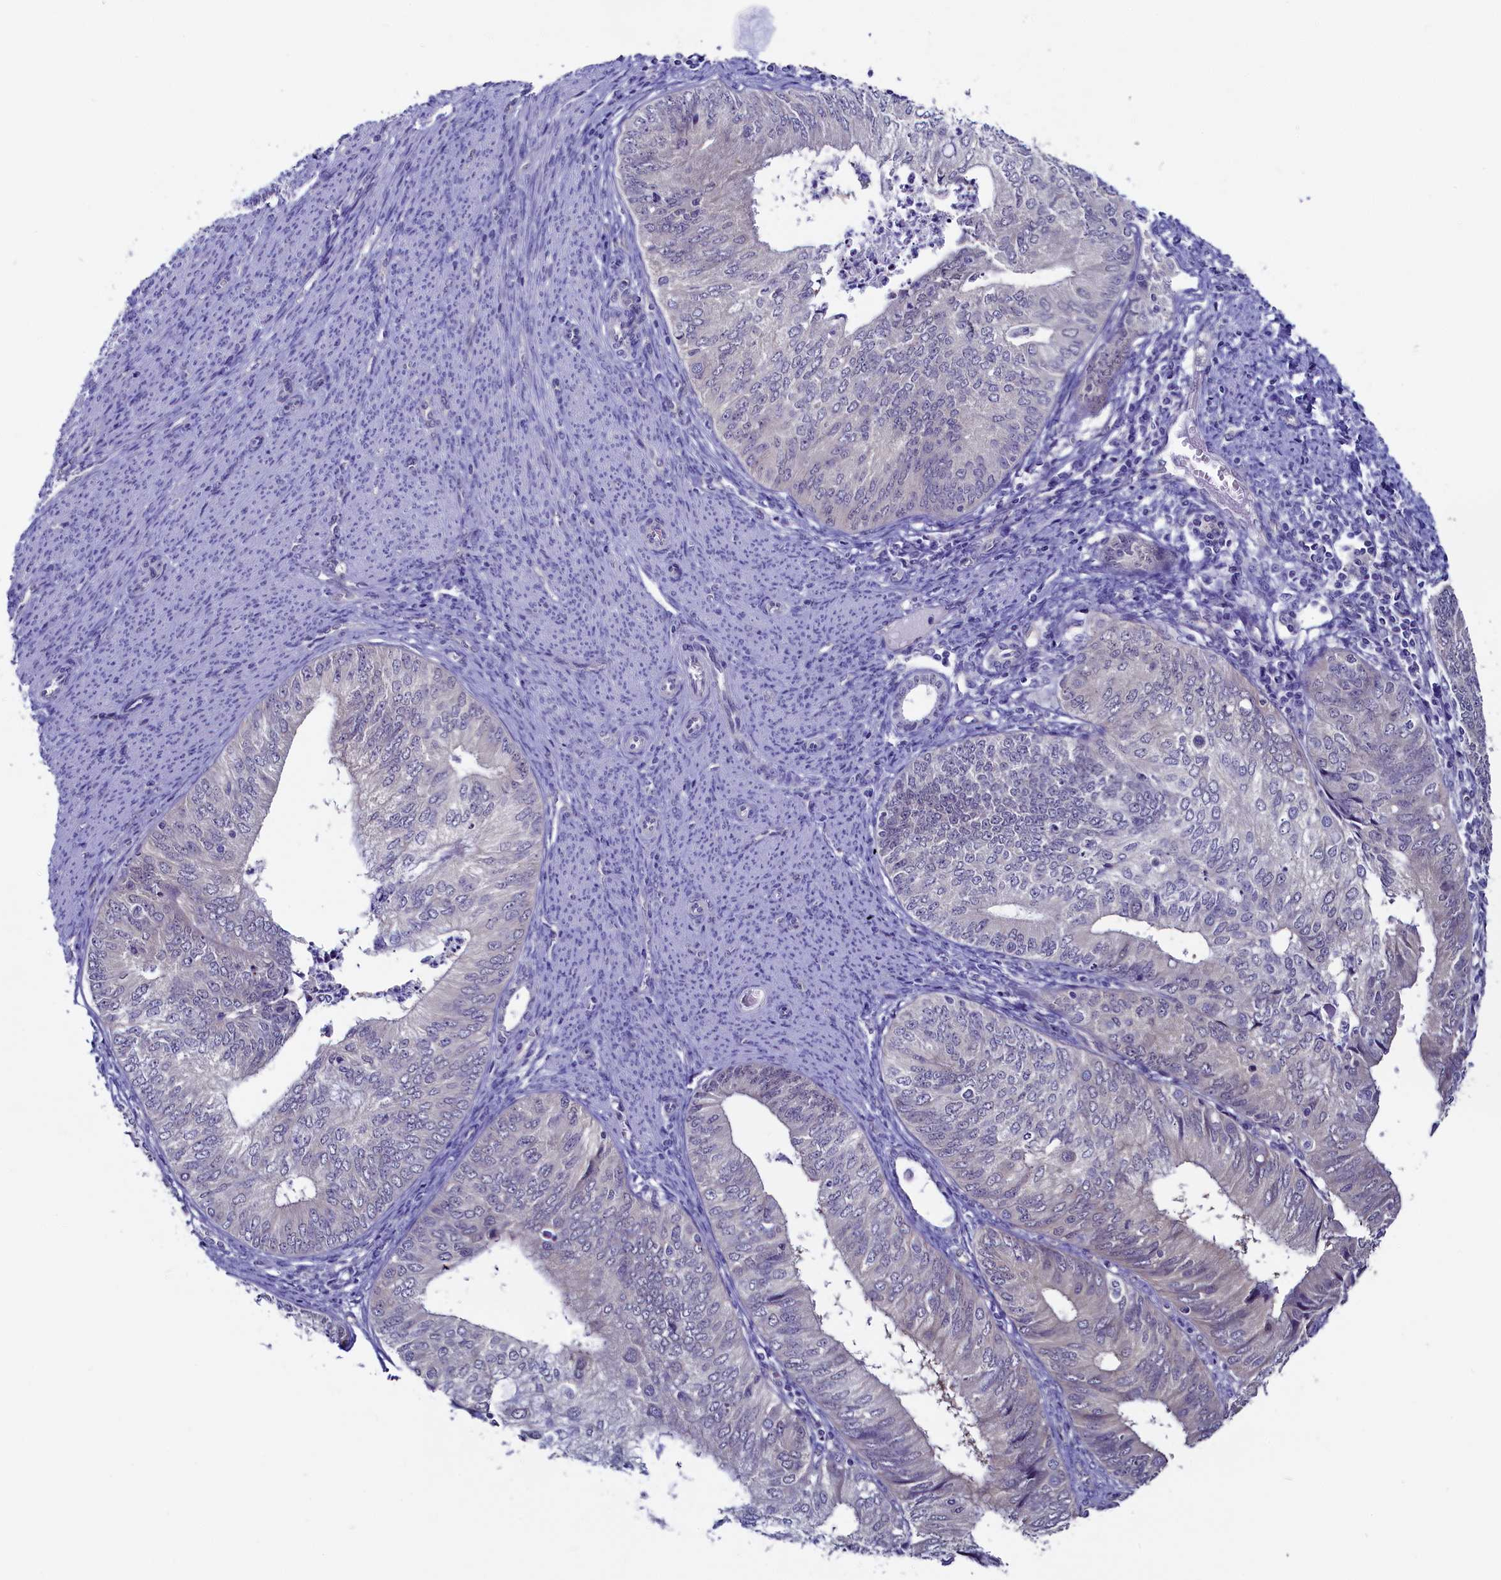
{"staining": {"intensity": "negative", "quantity": "none", "location": "none"}, "tissue": "endometrial cancer", "cell_type": "Tumor cells", "image_type": "cancer", "snomed": [{"axis": "morphology", "description": "Adenocarcinoma, NOS"}, {"axis": "topography", "description": "Endometrium"}], "caption": "Histopathology image shows no significant protein positivity in tumor cells of endometrial cancer (adenocarcinoma).", "gene": "CIAPIN1", "patient": {"sex": "female", "age": 68}}